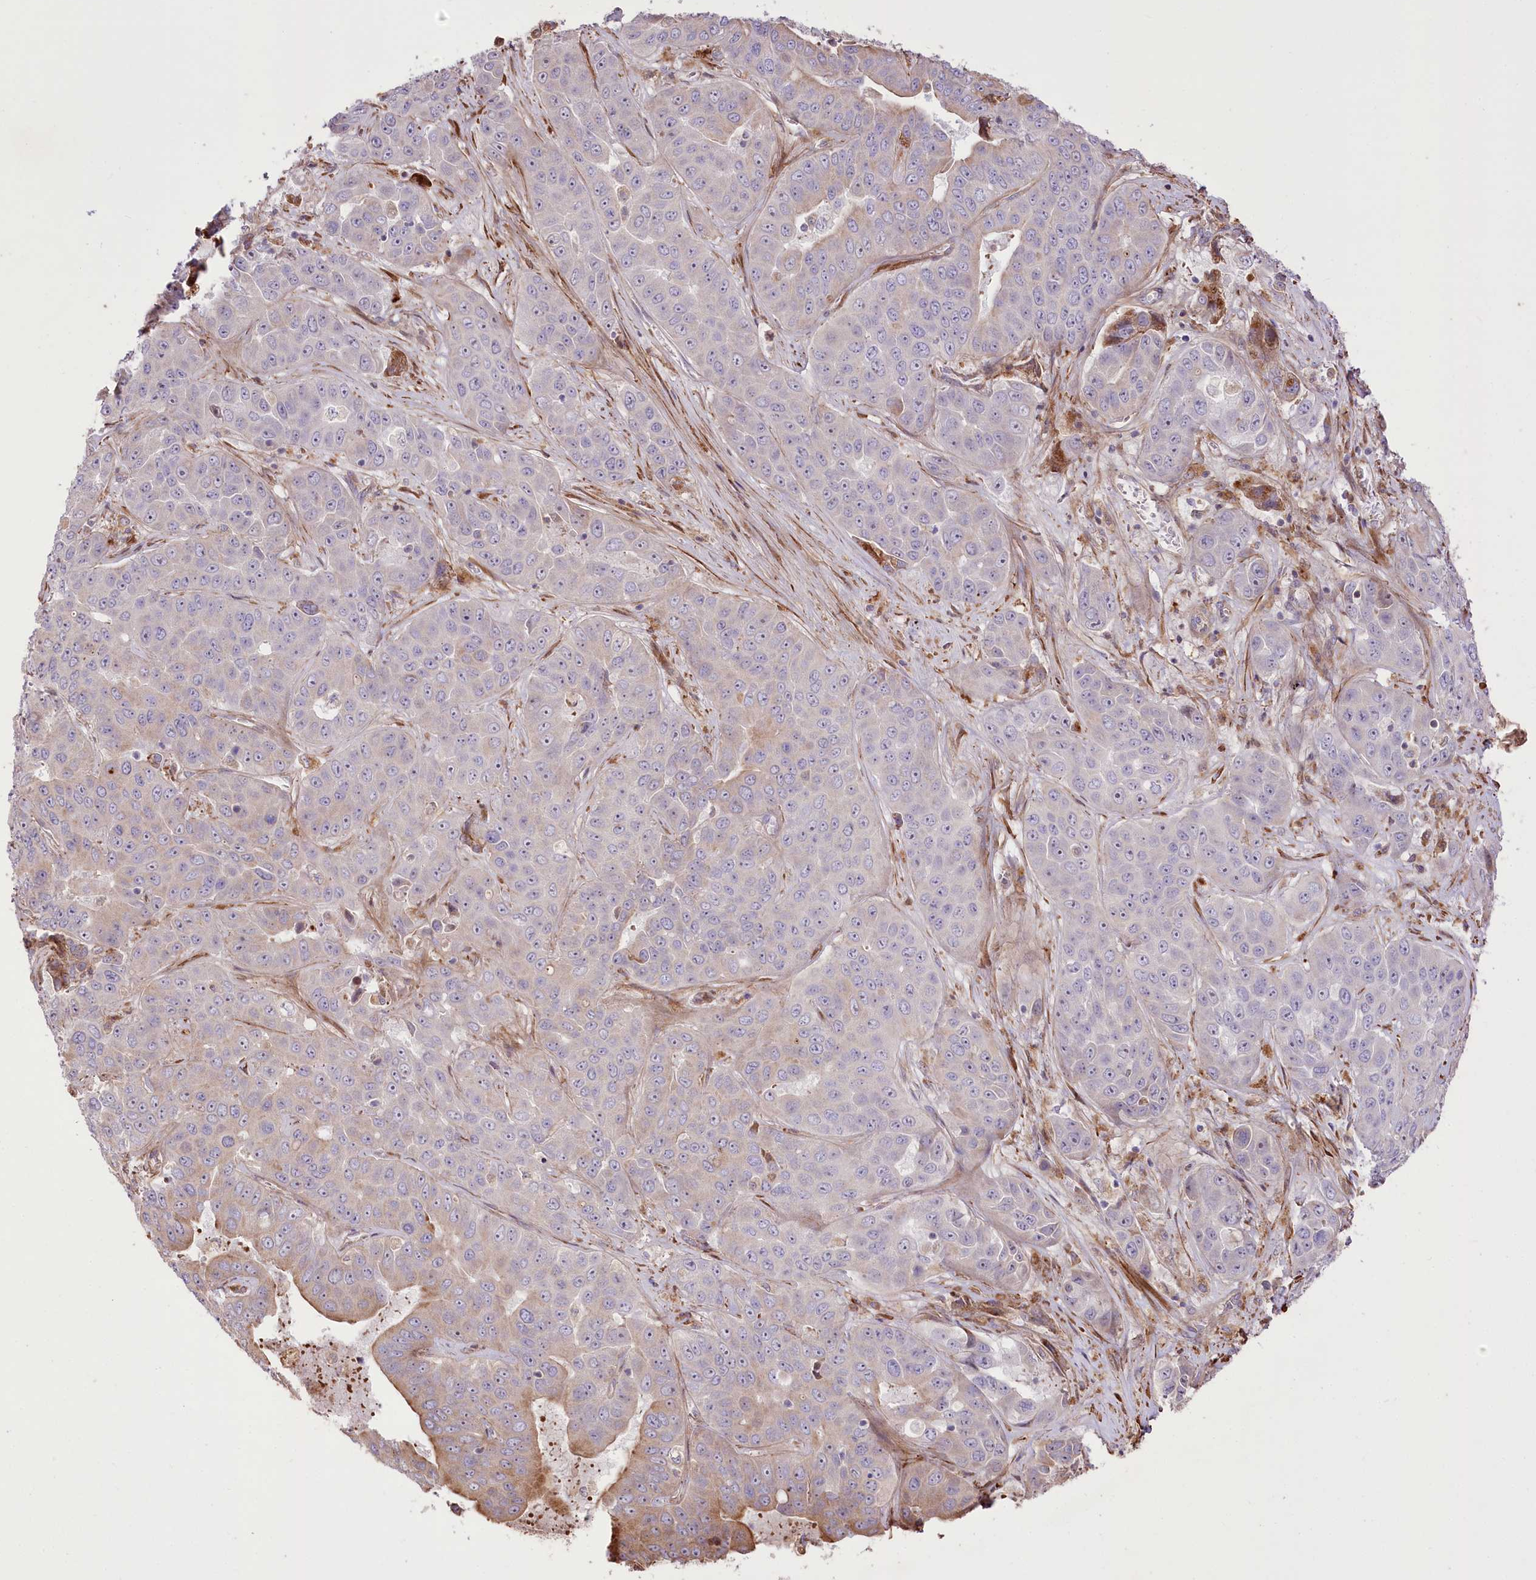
{"staining": {"intensity": "negative", "quantity": "none", "location": "none"}, "tissue": "liver cancer", "cell_type": "Tumor cells", "image_type": "cancer", "snomed": [{"axis": "morphology", "description": "Cholangiocarcinoma"}, {"axis": "topography", "description": "Liver"}], "caption": "DAB (3,3'-diaminobenzidine) immunohistochemical staining of human liver cholangiocarcinoma exhibits no significant positivity in tumor cells.", "gene": "RNF24", "patient": {"sex": "female", "age": 52}}